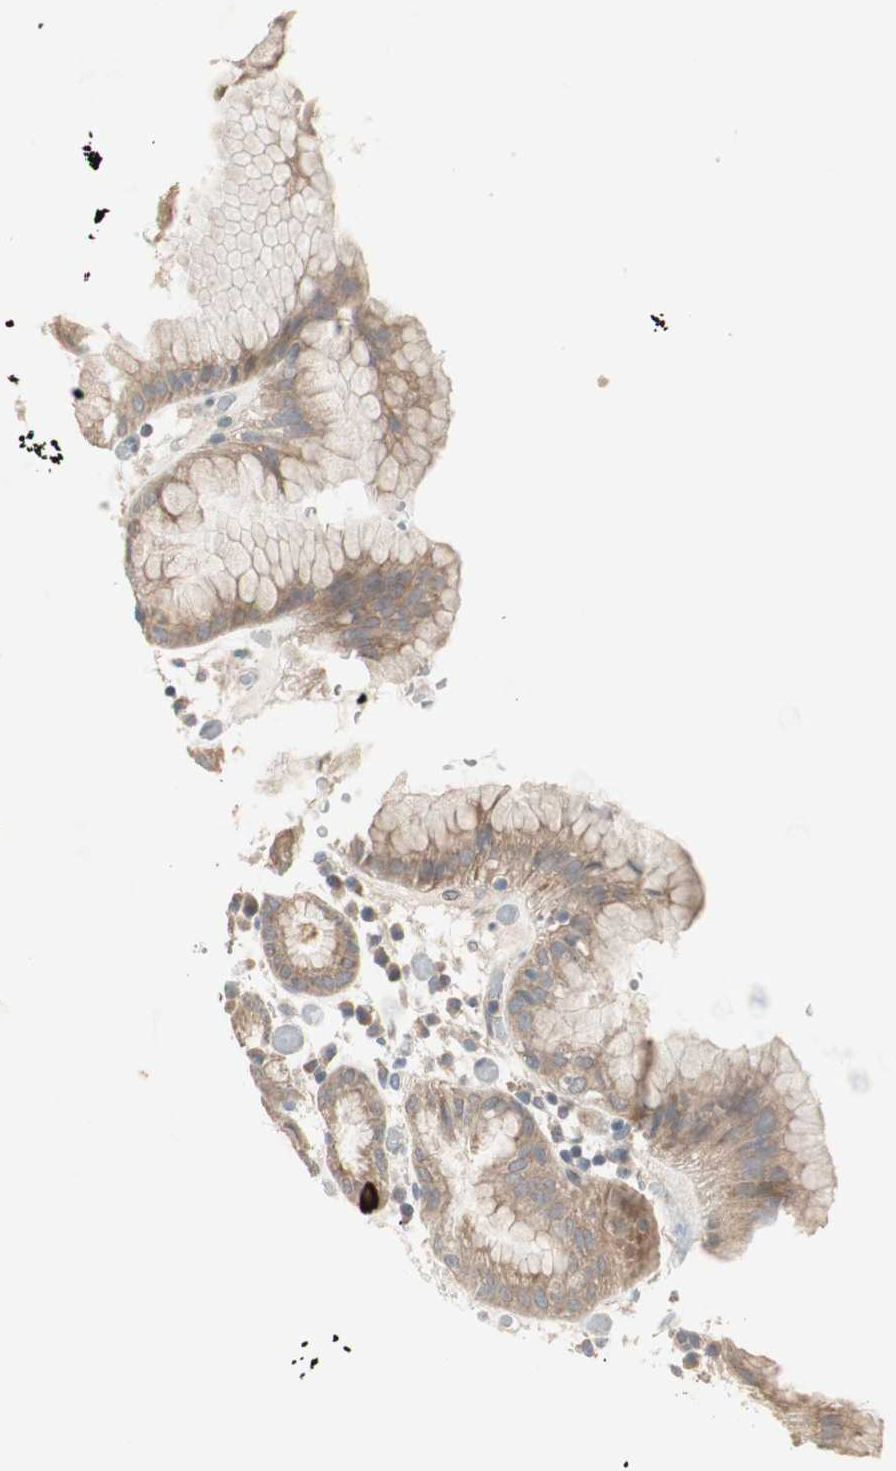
{"staining": {"intensity": "moderate", "quantity": ">75%", "location": "cytoplasmic/membranous"}, "tissue": "stomach", "cell_type": "Glandular cells", "image_type": "normal", "snomed": [{"axis": "morphology", "description": "Normal tissue, NOS"}, {"axis": "topography", "description": "Stomach"}, {"axis": "topography", "description": "Stomach, lower"}], "caption": "A brown stain labels moderate cytoplasmic/membranous expression of a protein in glandular cells of unremarkable stomach. Immunohistochemistry (ihc) stains the protein of interest in brown and the nuclei are stained blue.", "gene": "ZFP36", "patient": {"sex": "female", "age": 75}}